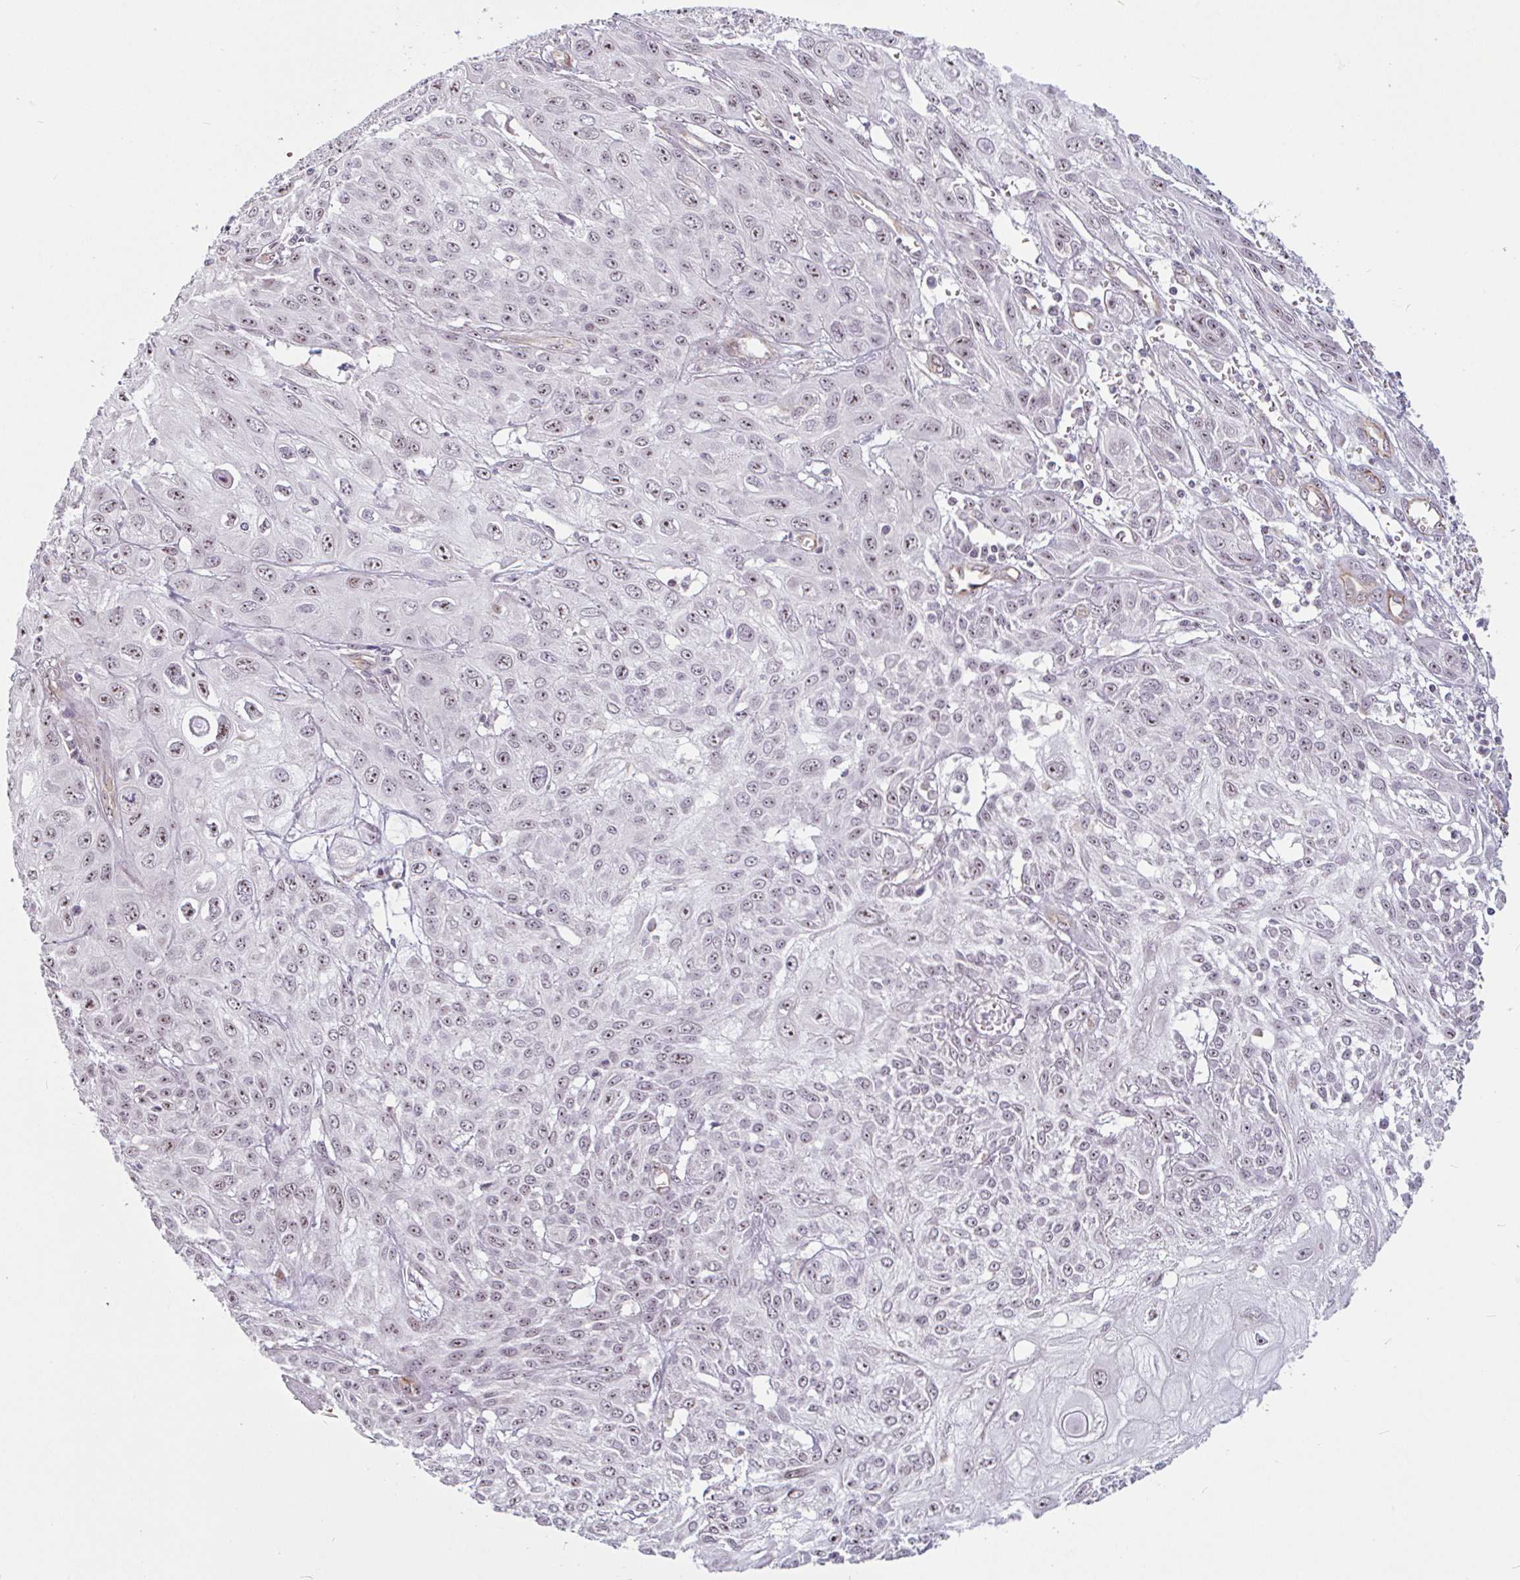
{"staining": {"intensity": "moderate", "quantity": "25%-75%", "location": "nuclear"}, "tissue": "skin cancer", "cell_type": "Tumor cells", "image_type": "cancer", "snomed": [{"axis": "morphology", "description": "Squamous cell carcinoma, NOS"}, {"axis": "topography", "description": "Skin"}, {"axis": "topography", "description": "Vulva"}], "caption": "Human skin squamous cell carcinoma stained with a protein marker reveals moderate staining in tumor cells.", "gene": "ZNF689", "patient": {"sex": "female", "age": 71}}